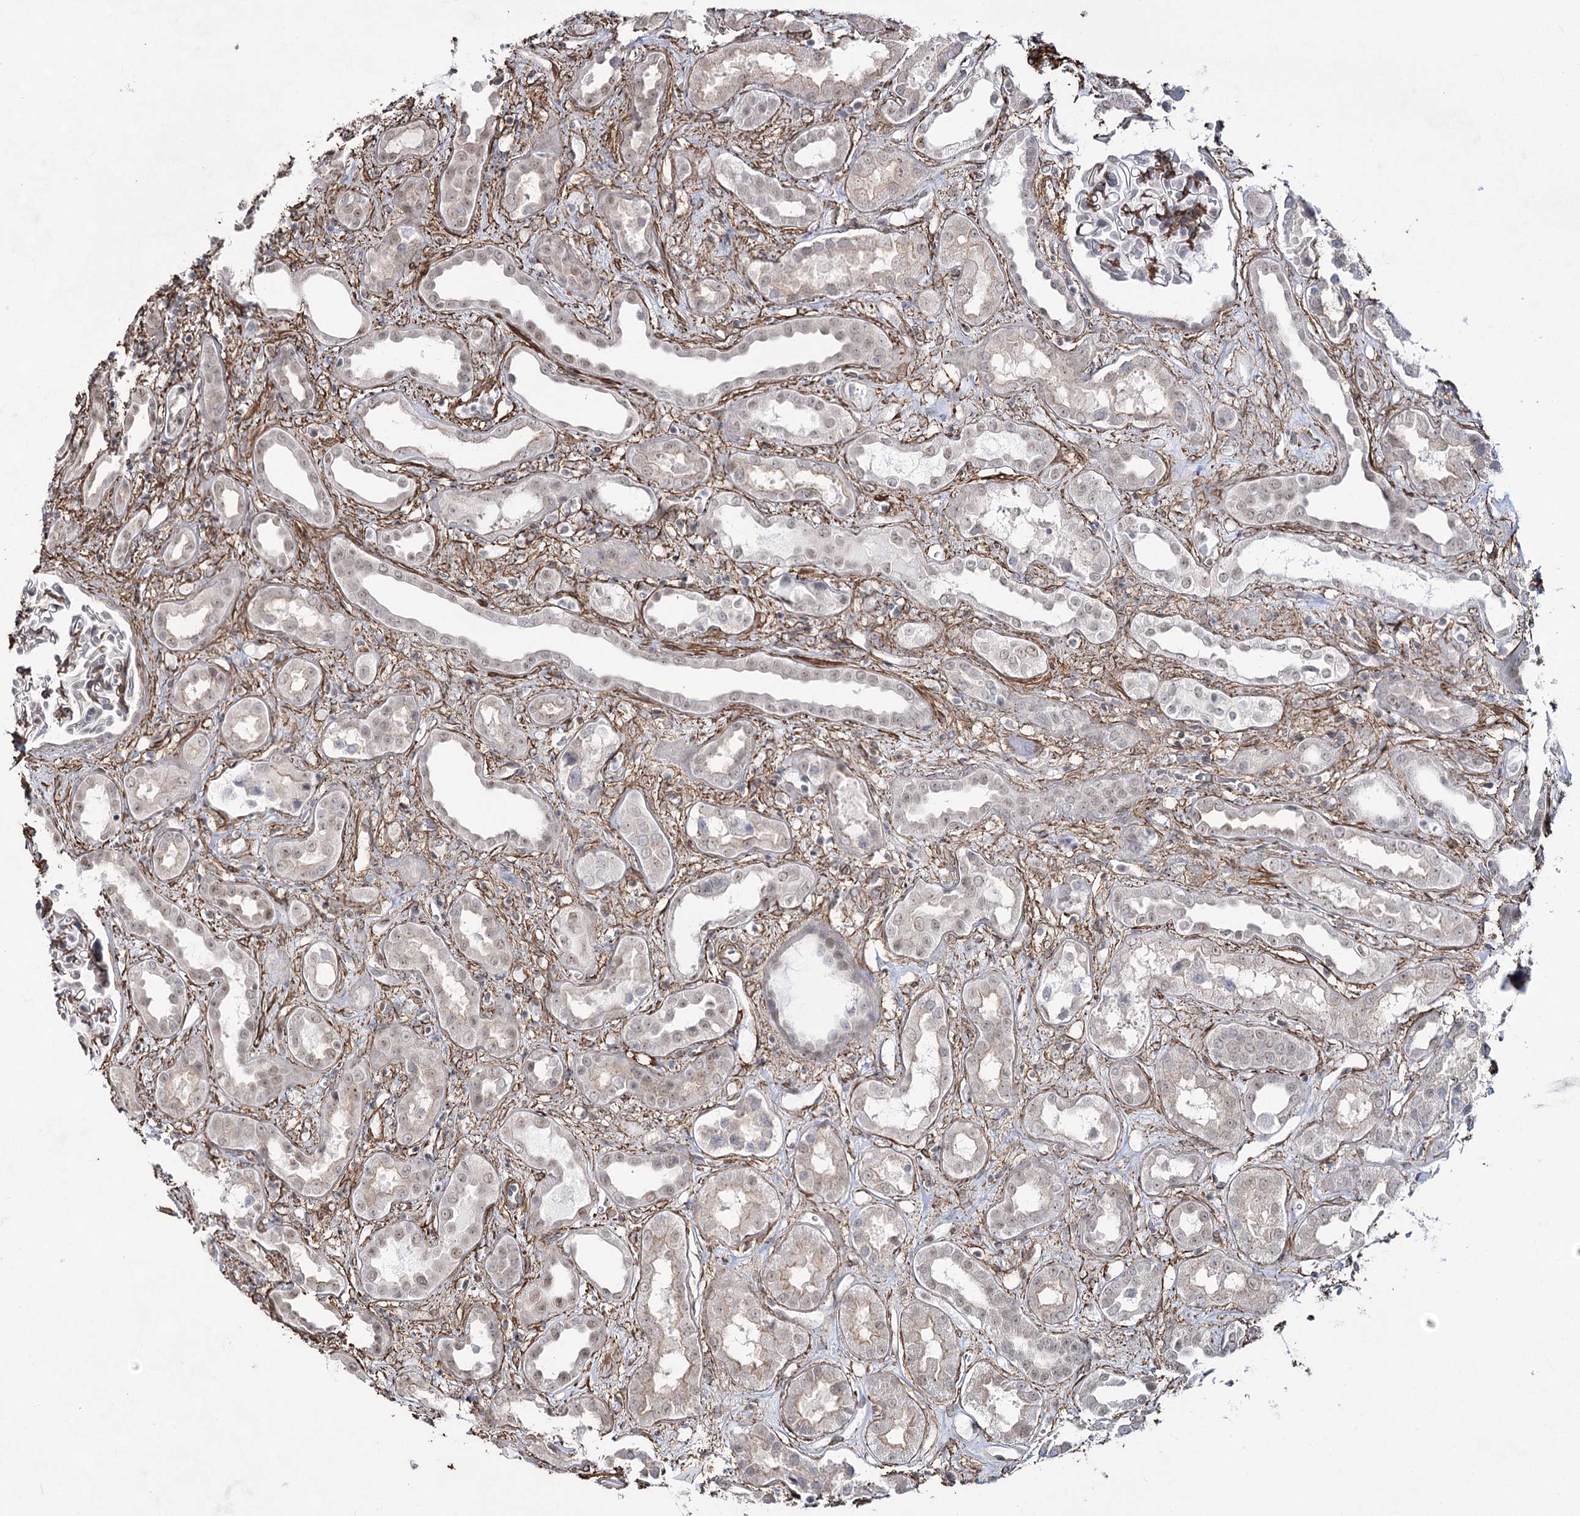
{"staining": {"intensity": "moderate", "quantity": "<25%", "location": "cytoplasmic/membranous"}, "tissue": "kidney", "cell_type": "Cells in glomeruli", "image_type": "normal", "snomed": [{"axis": "morphology", "description": "Normal tissue, NOS"}, {"axis": "topography", "description": "Kidney"}], "caption": "Kidney stained with IHC exhibits moderate cytoplasmic/membranous positivity in approximately <25% of cells in glomeruli. The staining is performed using DAB brown chromogen to label protein expression. The nuclei are counter-stained blue using hematoxylin.", "gene": "CWF19L1", "patient": {"sex": "male", "age": 59}}